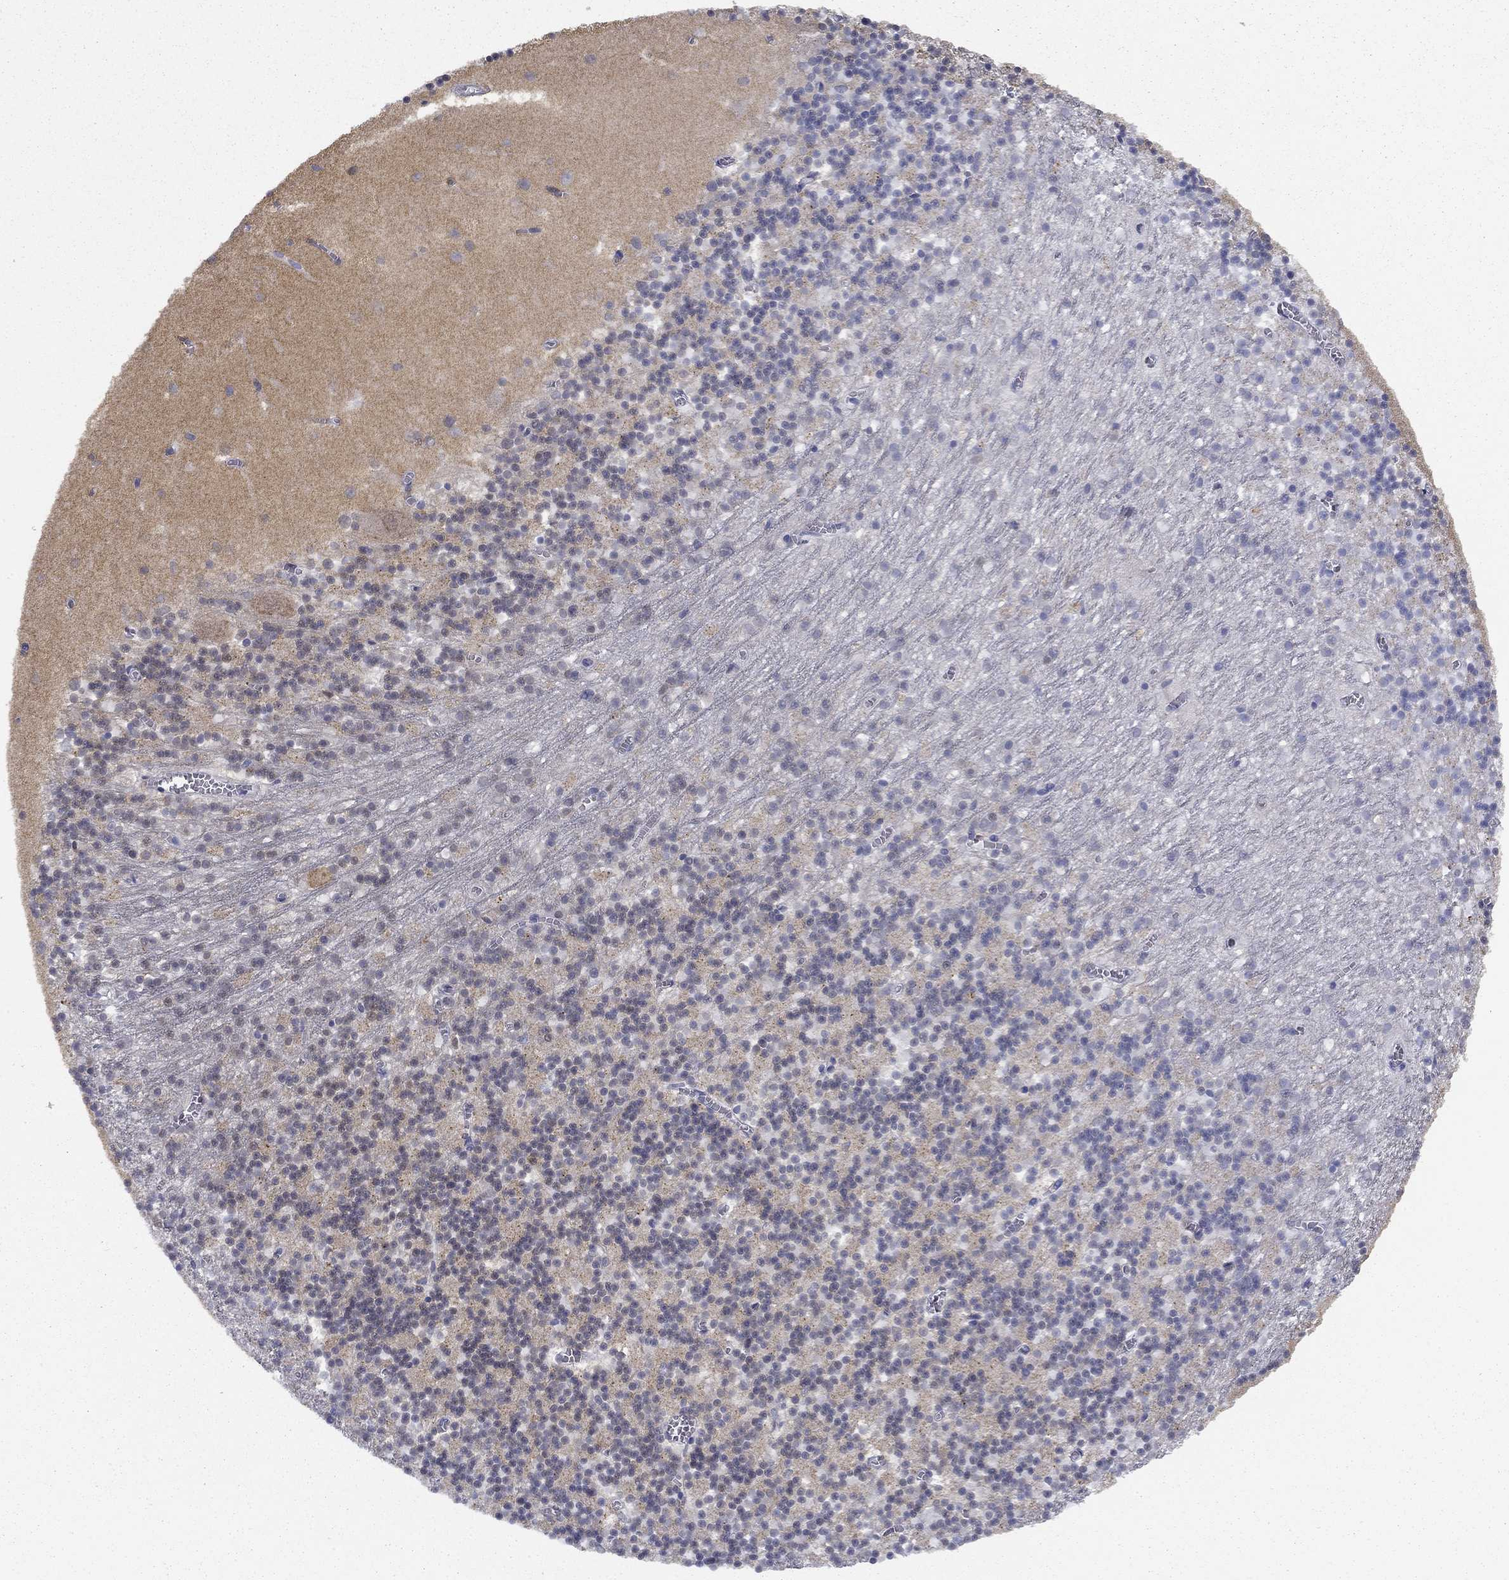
{"staining": {"intensity": "negative", "quantity": "none", "location": "none"}, "tissue": "cerebellum", "cell_type": "Cells in granular layer", "image_type": "normal", "snomed": [{"axis": "morphology", "description": "Normal tissue, NOS"}, {"axis": "topography", "description": "Cerebellum"}], "caption": "Immunohistochemistry (IHC) of unremarkable human cerebellum displays no positivity in cells in granular layer. Brightfield microscopy of immunohistochemistry (IHC) stained with DAB (brown) and hematoxylin (blue), captured at high magnification.", "gene": "TIGD4", "patient": {"sex": "female", "age": 64}}